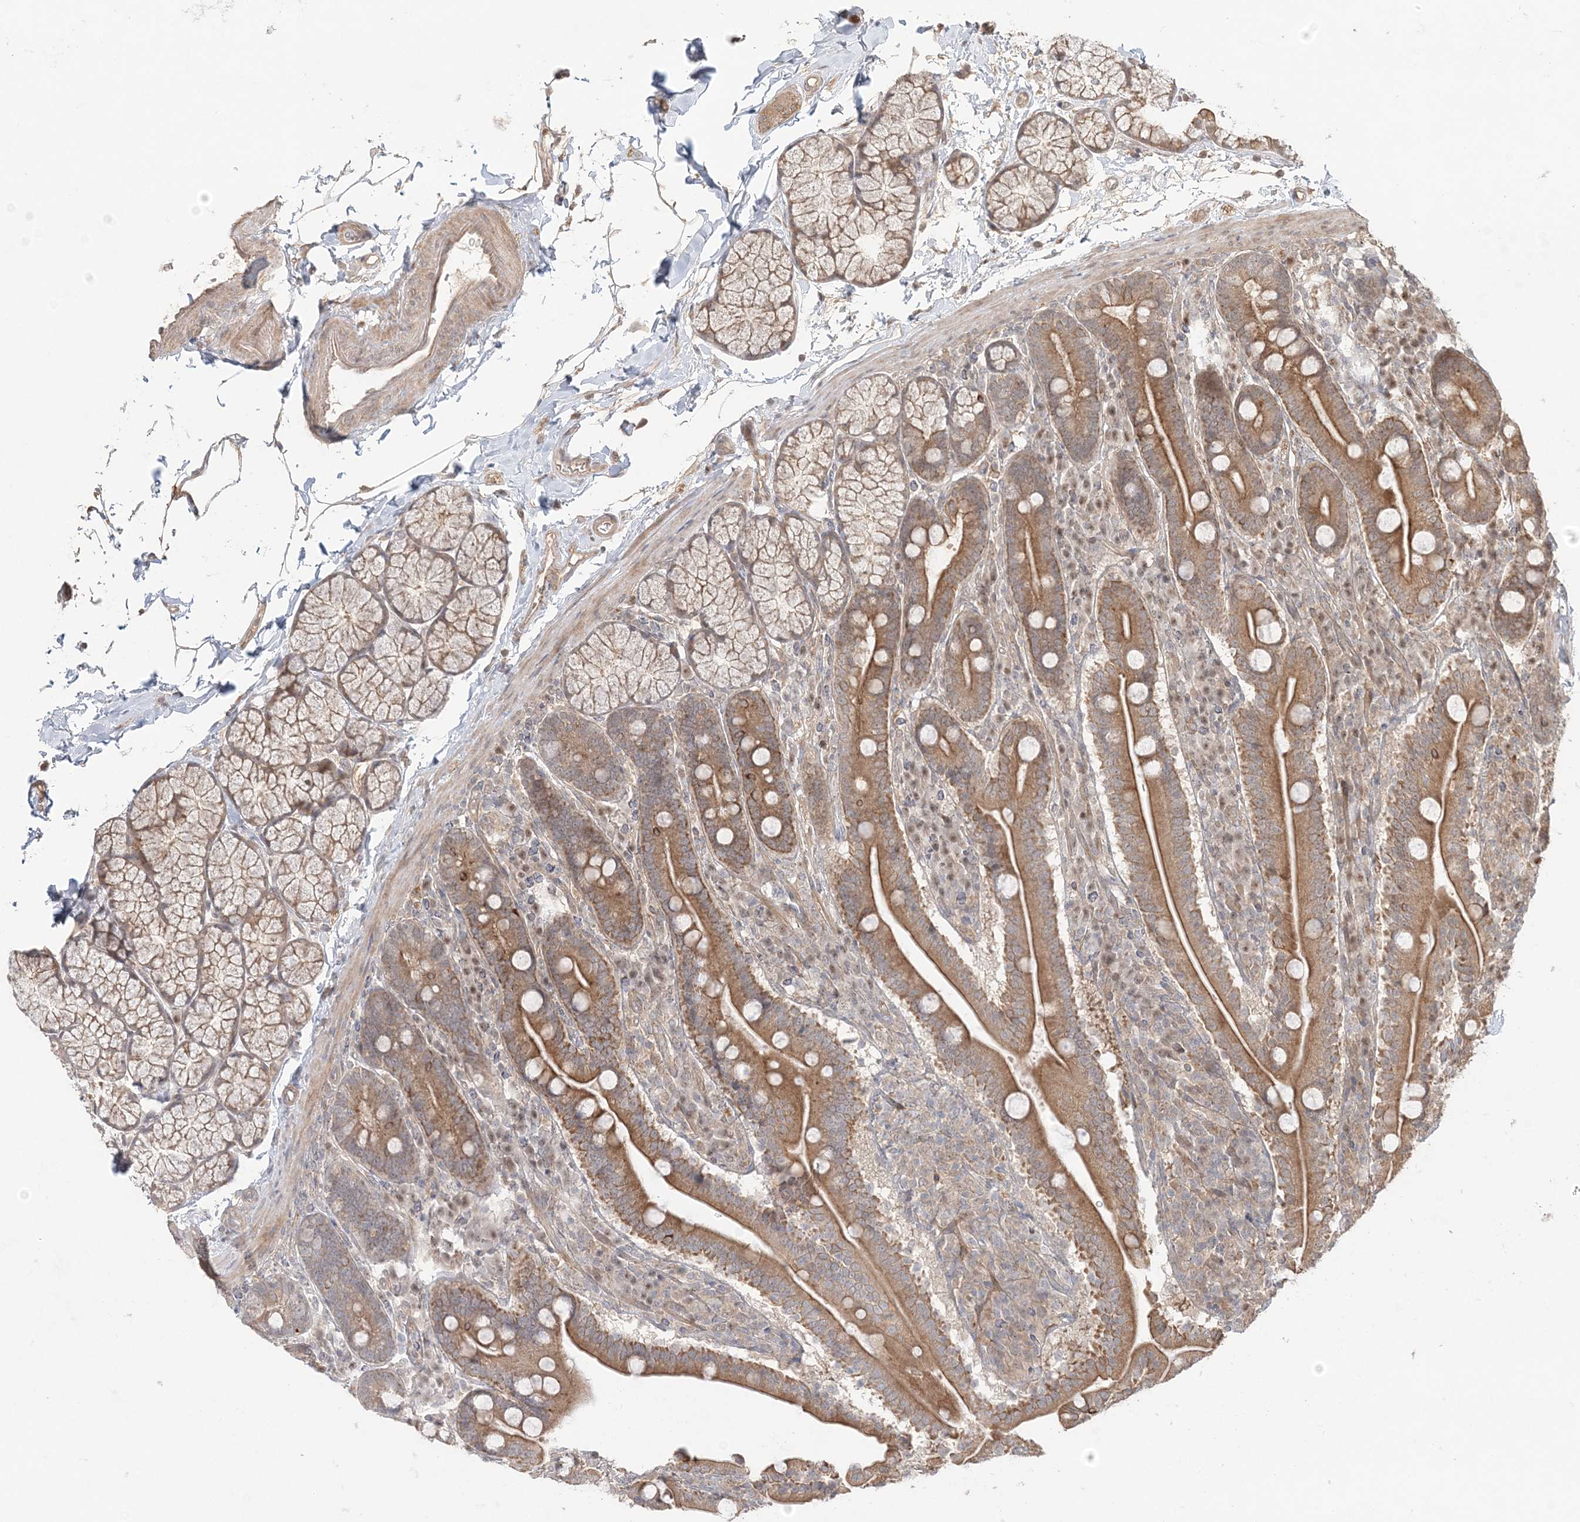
{"staining": {"intensity": "moderate", "quantity": ">75%", "location": "cytoplasmic/membranous"}, "tissue": "duodenum", "cell_type": "Glandular cells", "image_type": "normal", "snomed": [{"axis": "morphology", "description": "Normal tissue, NOS"}, {"axis": "topography", "description": "Duodenum"}], "caption": "This is a micrograph of immunohistochemistry (IHC) staining of unremarkable duodenum, which shows moderate staining in the cytoplasmic/membranous of glandular cells.", "gene": "KIAA0232", "patient": {"sex": "male", "age": 35}}